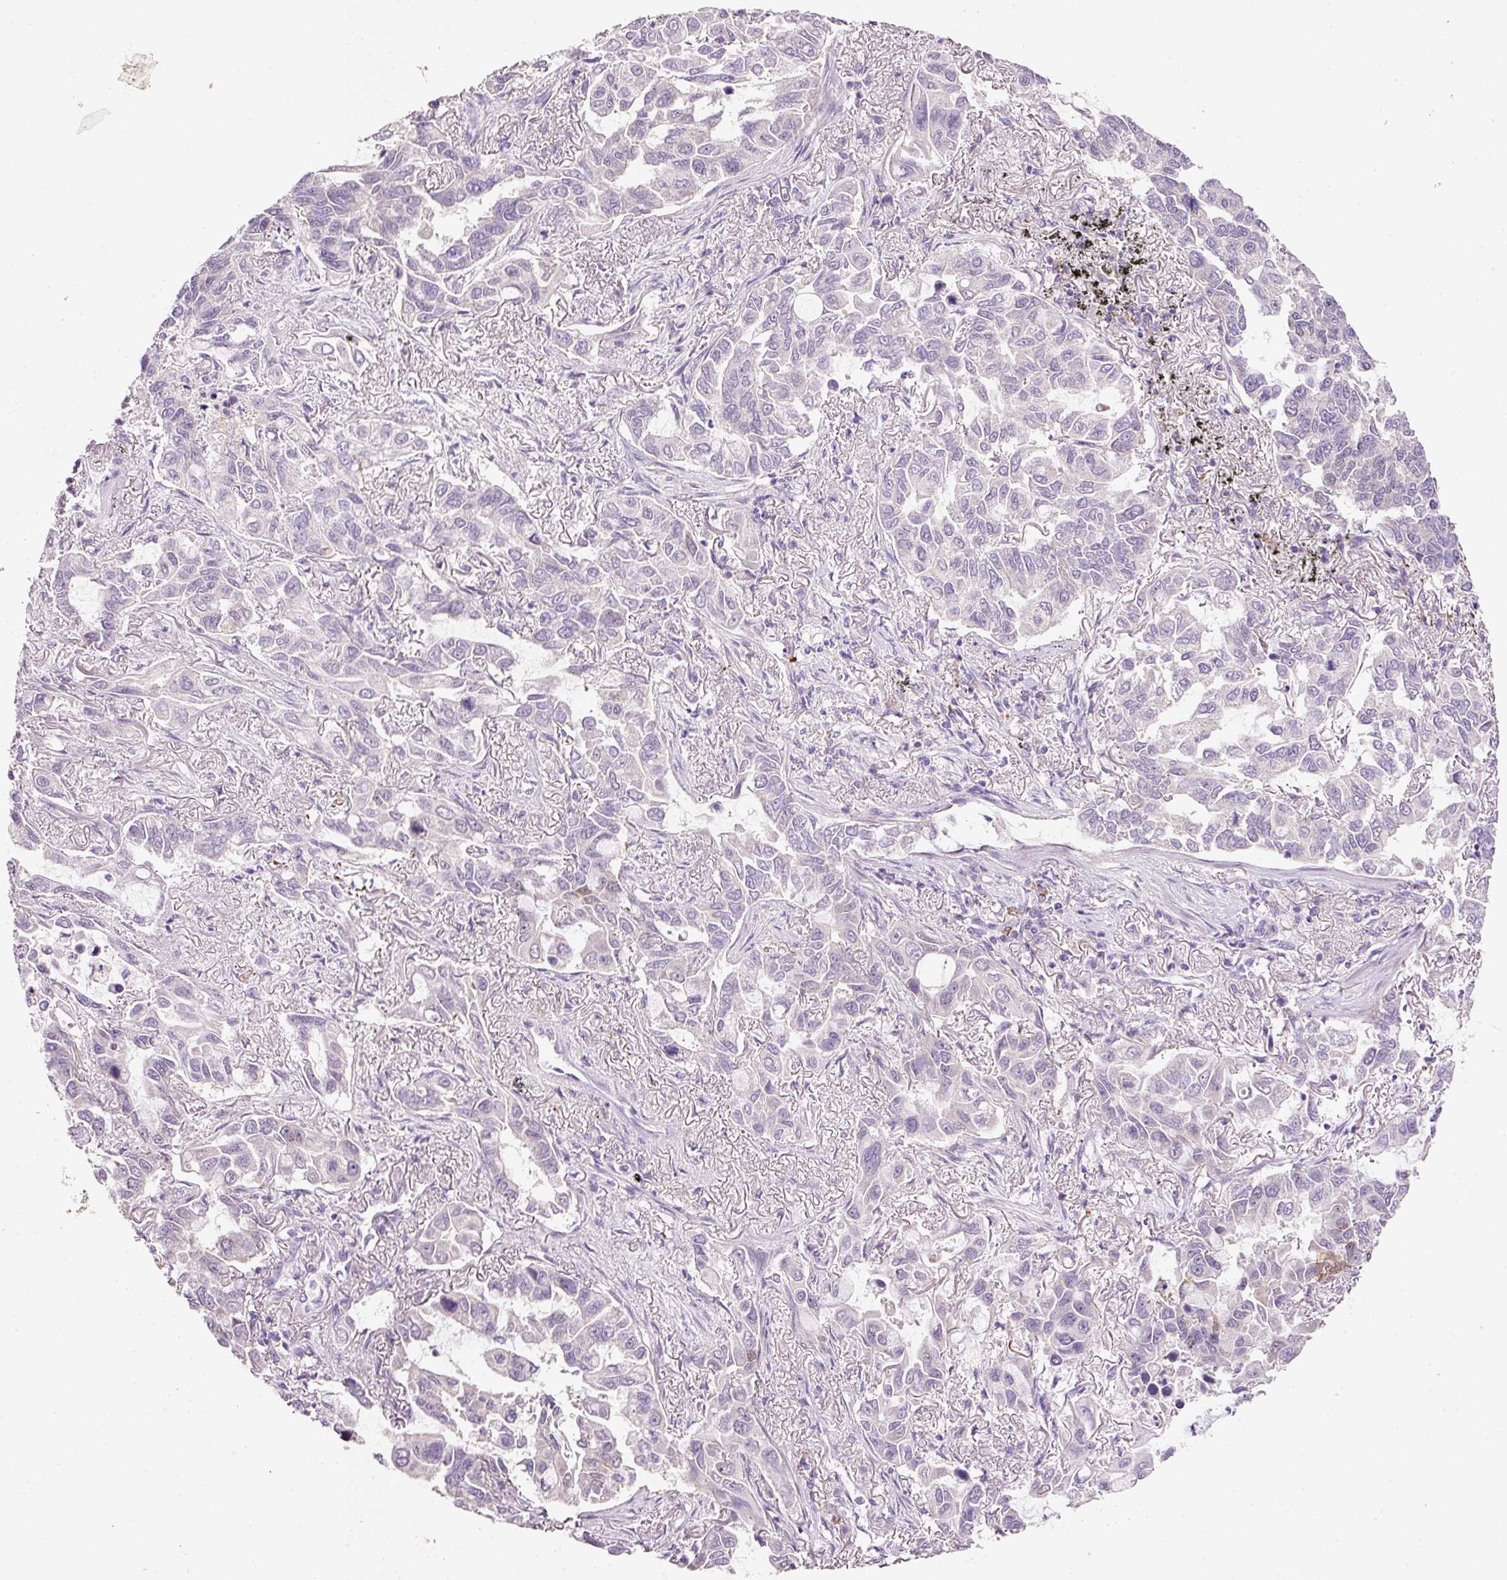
{"staining": {"intensity": "moderate", "quantity": "<25%", "location": "cytoplasmic/membranous,nuclear"}, "tissue": "lung cancer", "cell_type": "Tumor cells", "image_type": "cancer", "snomed": [{"axis": "morphology", "description": "Adenocarcinoma, NOS"}, {"axis": "topography", "description": "Lung"}], "caption": "Tumor cells show moderate cytoplasmic/membranous and nuclear positivity in approximately <25% of cells in lung adenocarcinoma.", "gene": "TENT5C", "patient": {"sex": "male", "age": 64}}